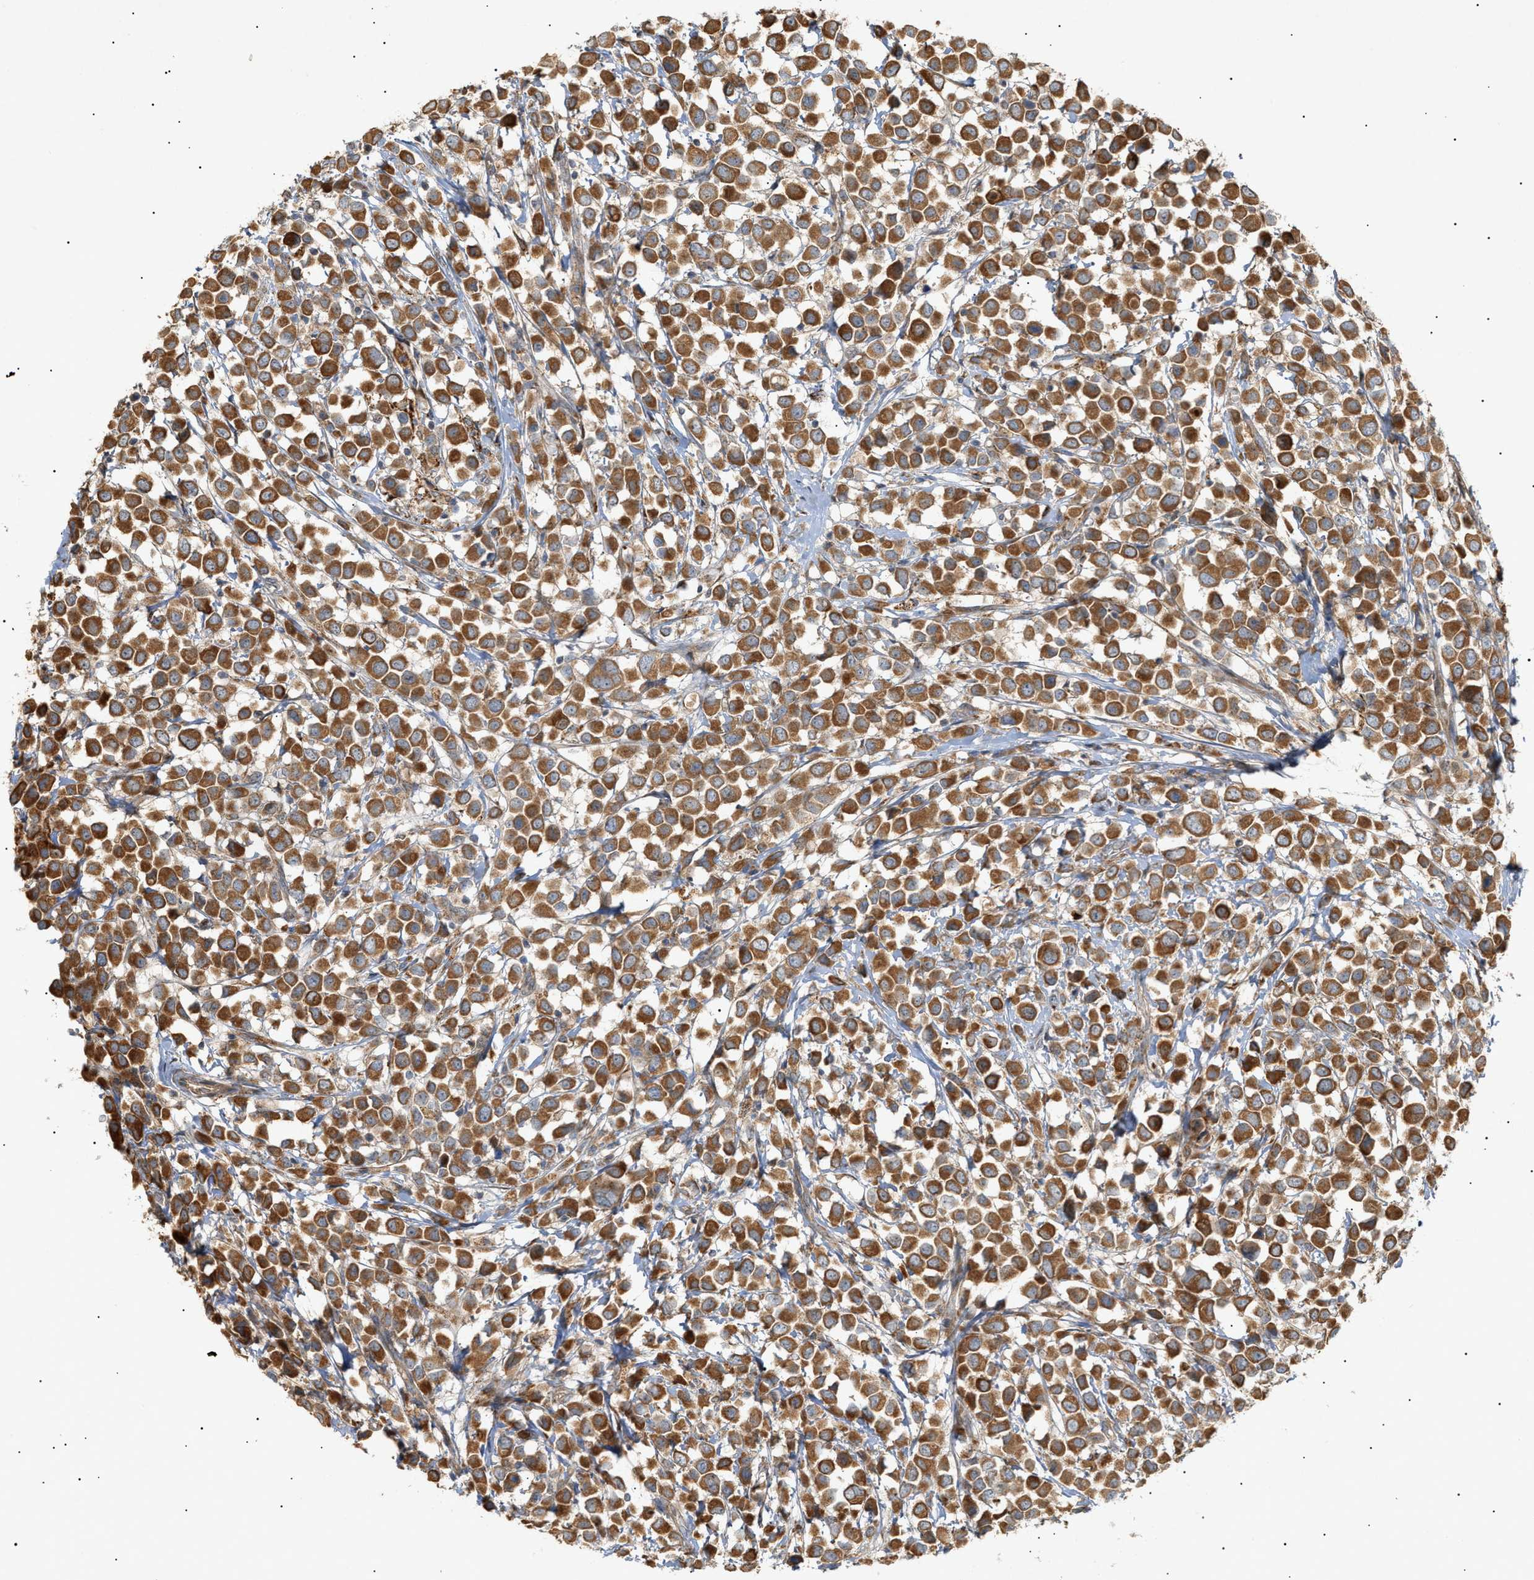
{"staining": {"intensity": "strong", "quantity": ">75%", "location": "cytoplasmic/membranous"}, "tissue": "breast cancer", "cell_type": "Tumor cells", "image_type": "cancer", "snomed": [{"axis": "morphology", "description": "Duct carcinoma"}, {"axis": "topography", "description": "Breast"}], "caption": "Breast intraductal carcinoma stained for a protein (brown) displays strong cytoplasmic/membranous positive positivity in about >75% of tumor cells.", "gene": "MTCH1", "patient": {"sex": "female", "age": 61}}